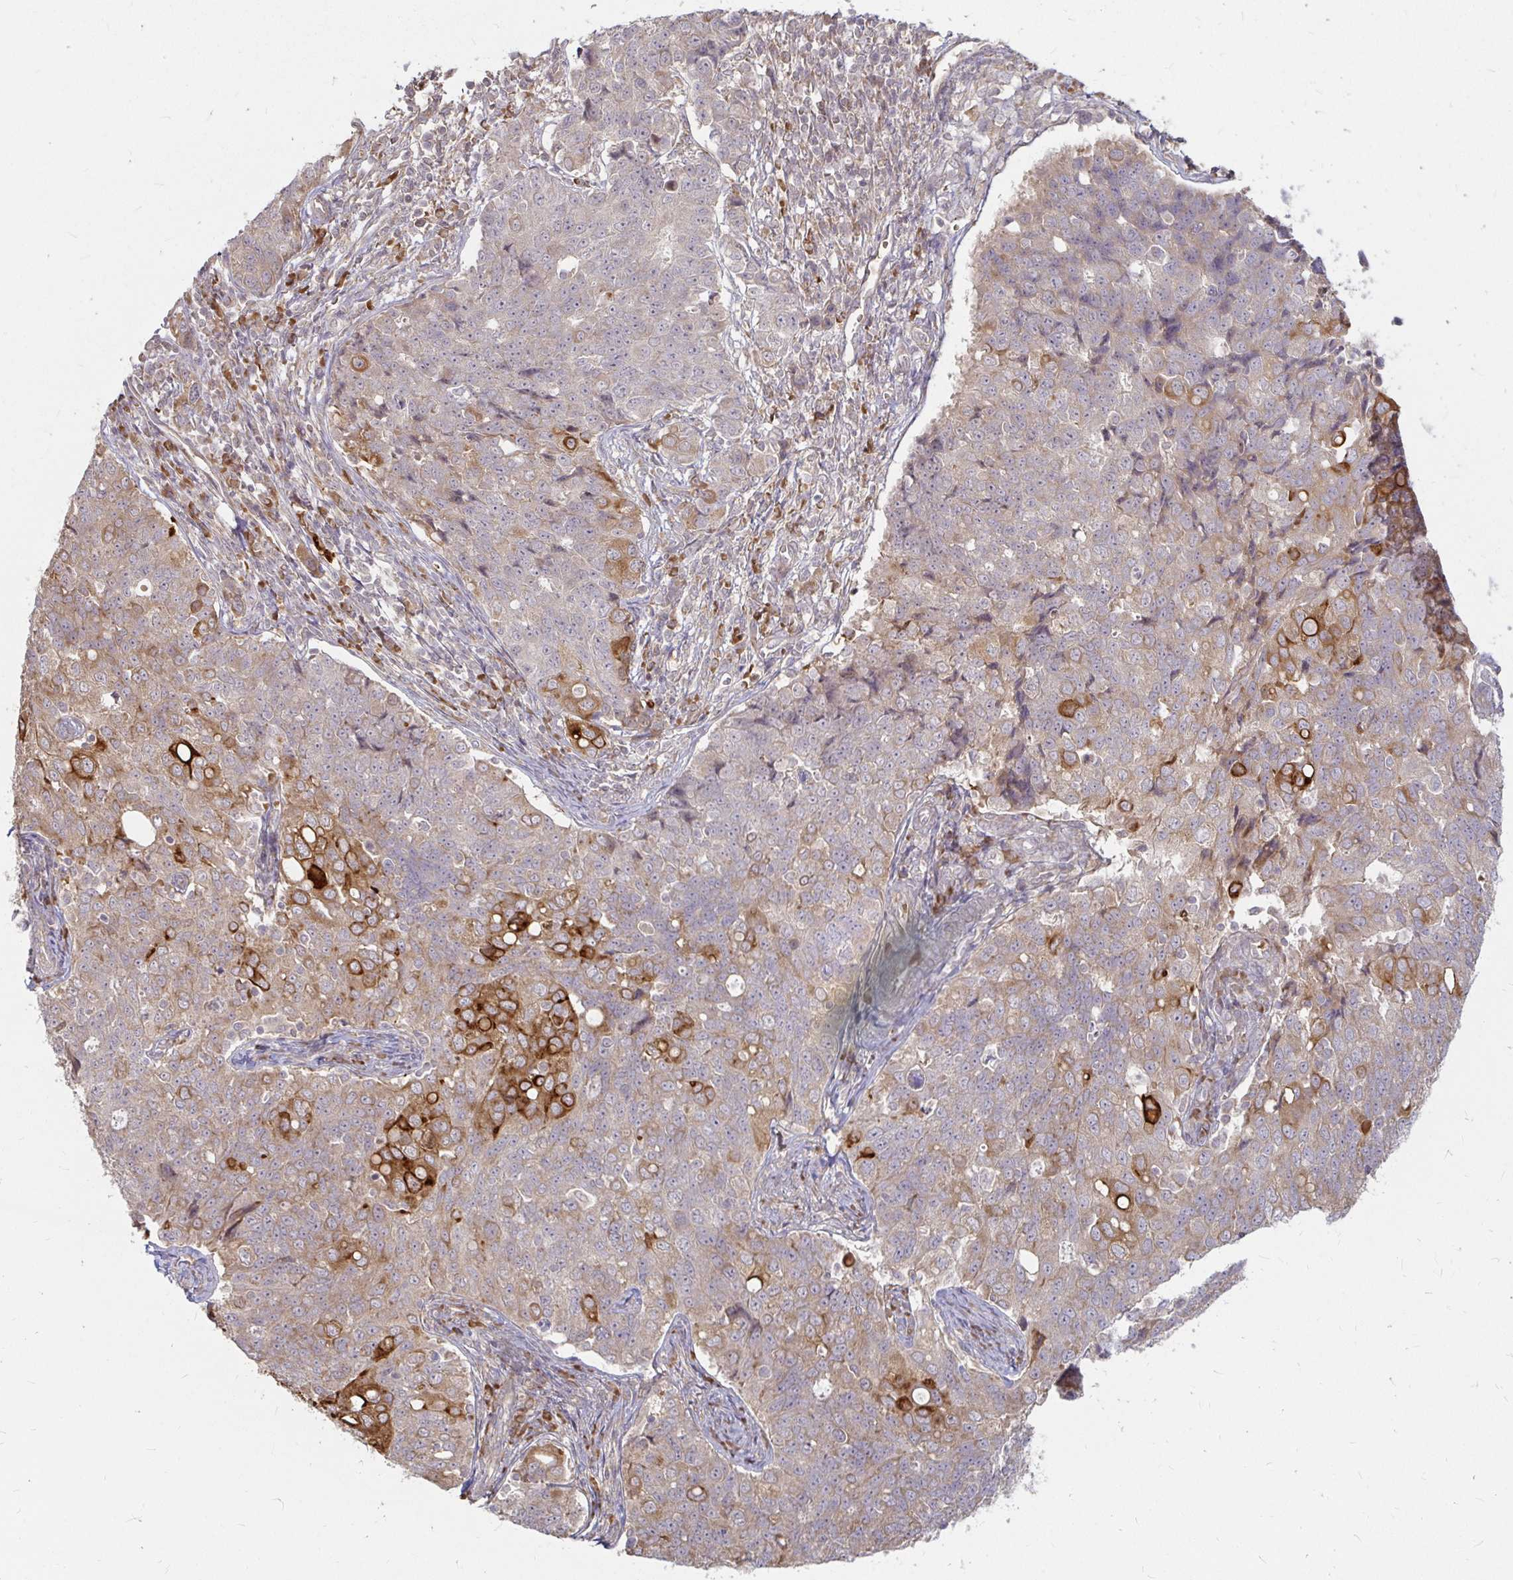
{"staining": {"intensity": "strong", "quantity": "<25%", "location": "cytoplasmic/membranous"}, "tissue": "endometrial cancer", "cell_type": "Tumor cells", "image_type": "cancer", "snomed": [{"axis": "morphology", "description": "Adenocarcinoma, NOS"}, {"axis": "topography", "description": "Endometrium"}], "caption": "Immunohistochemical staining of endometrial cancer (adenocarcinoma) demonstrates medium levels of strong cytoplasmic/membranous expression in approximately <25% of tumor cells.", "gene": "CAST", "patient": {"sex": "female", "age": 43}}